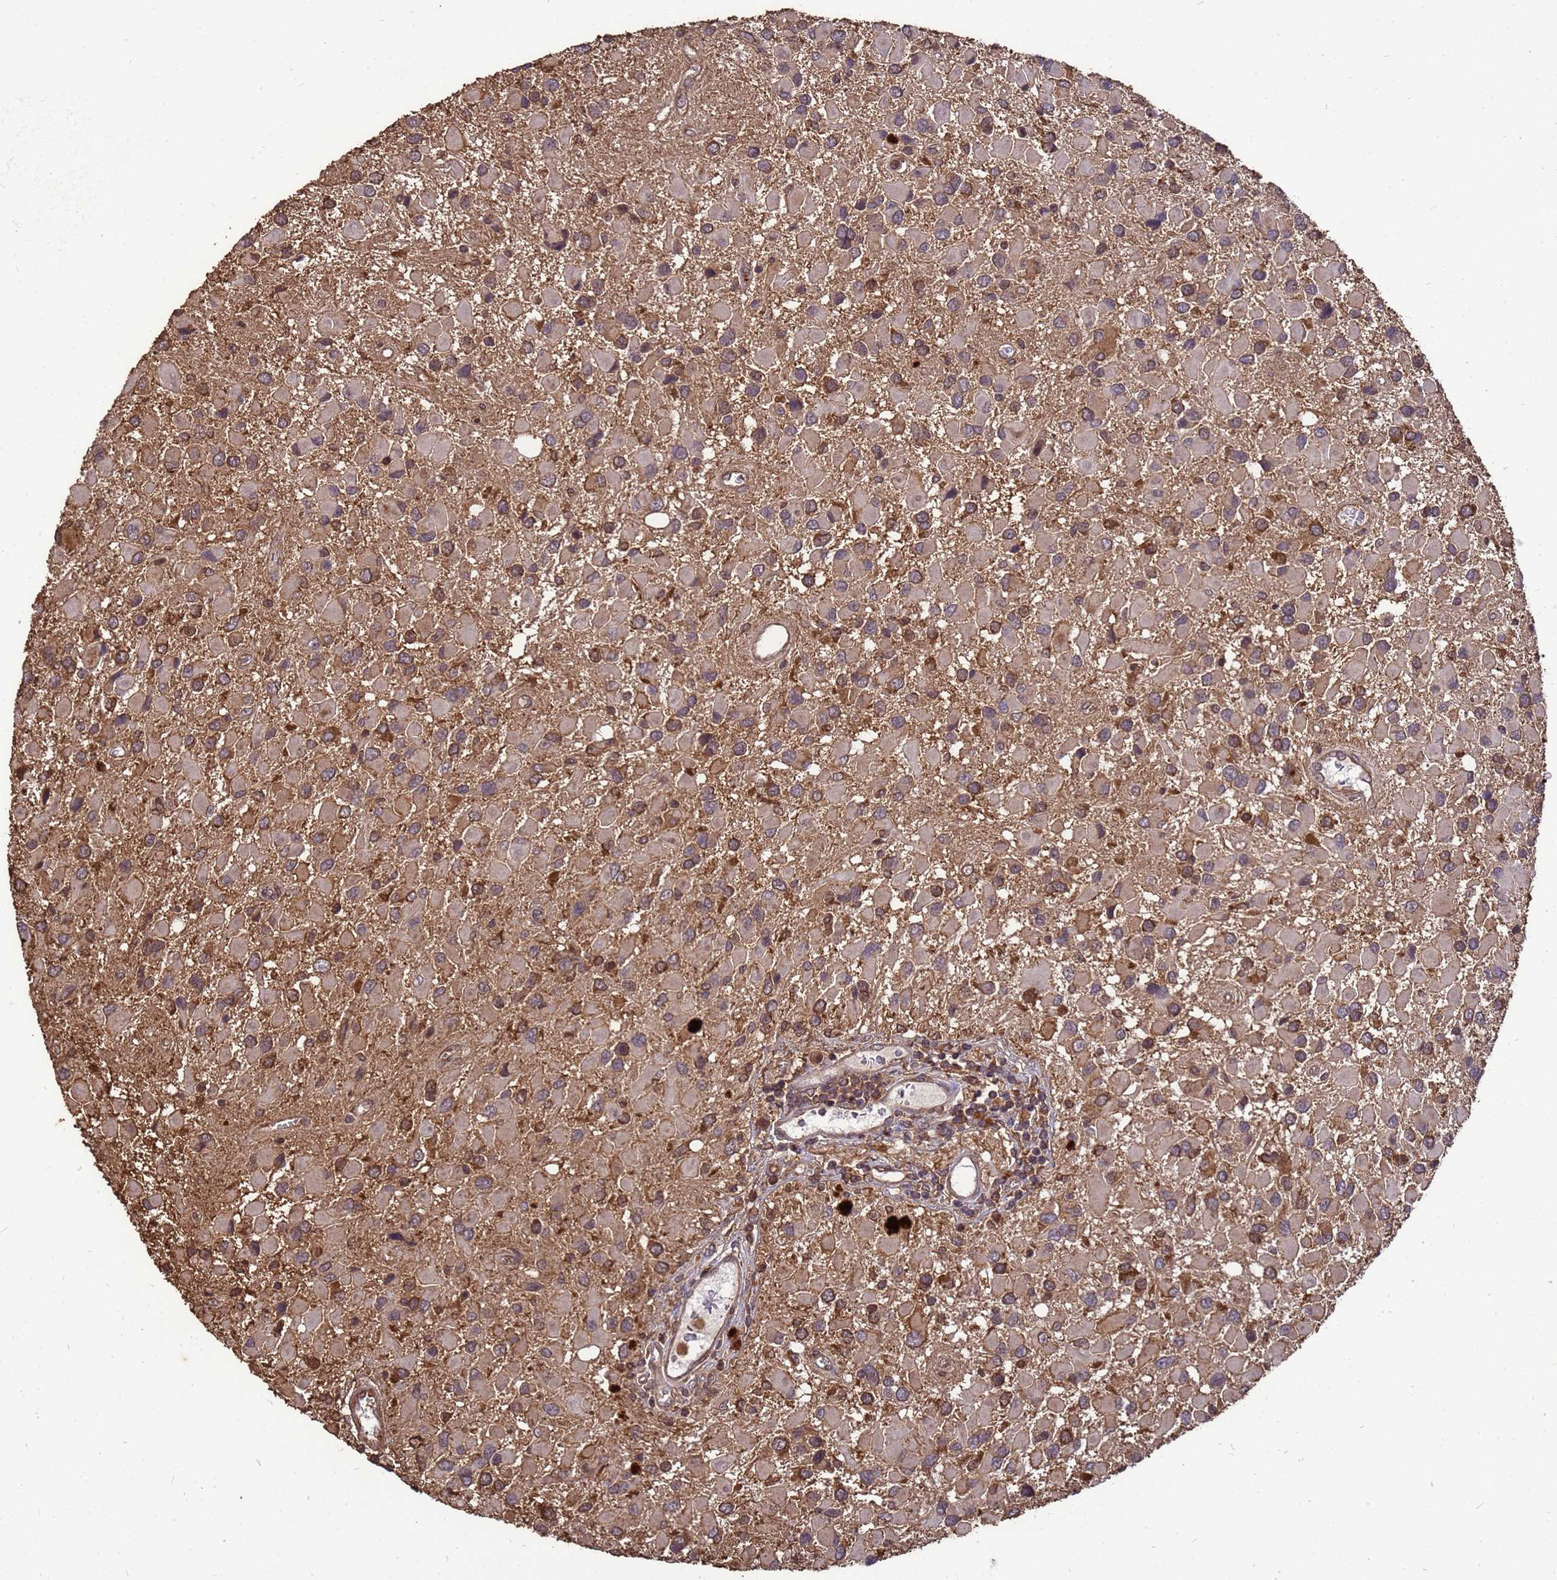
{"staining": {"intensity": "moderate", "quantity": ">75%", "location": "cytoplasmic/membranous"}, "tissue": "glioma", "cell_type": "Tumor cells", "image_type": "cancer", "snomed": [{"axis": "morphology", "description": "Glioma, malignant, High grade"}, {"axis": "topography", "description": "Brain"}], "caption": "Immunohistochemical staining of human malignant glioma (high-grade) demonstrates moderate cytoplasmic/membranous protein staining in approximately >75% of tumor cells.", "gene": "ZNF618", "patient": {"sex": "male", "age": 53}}